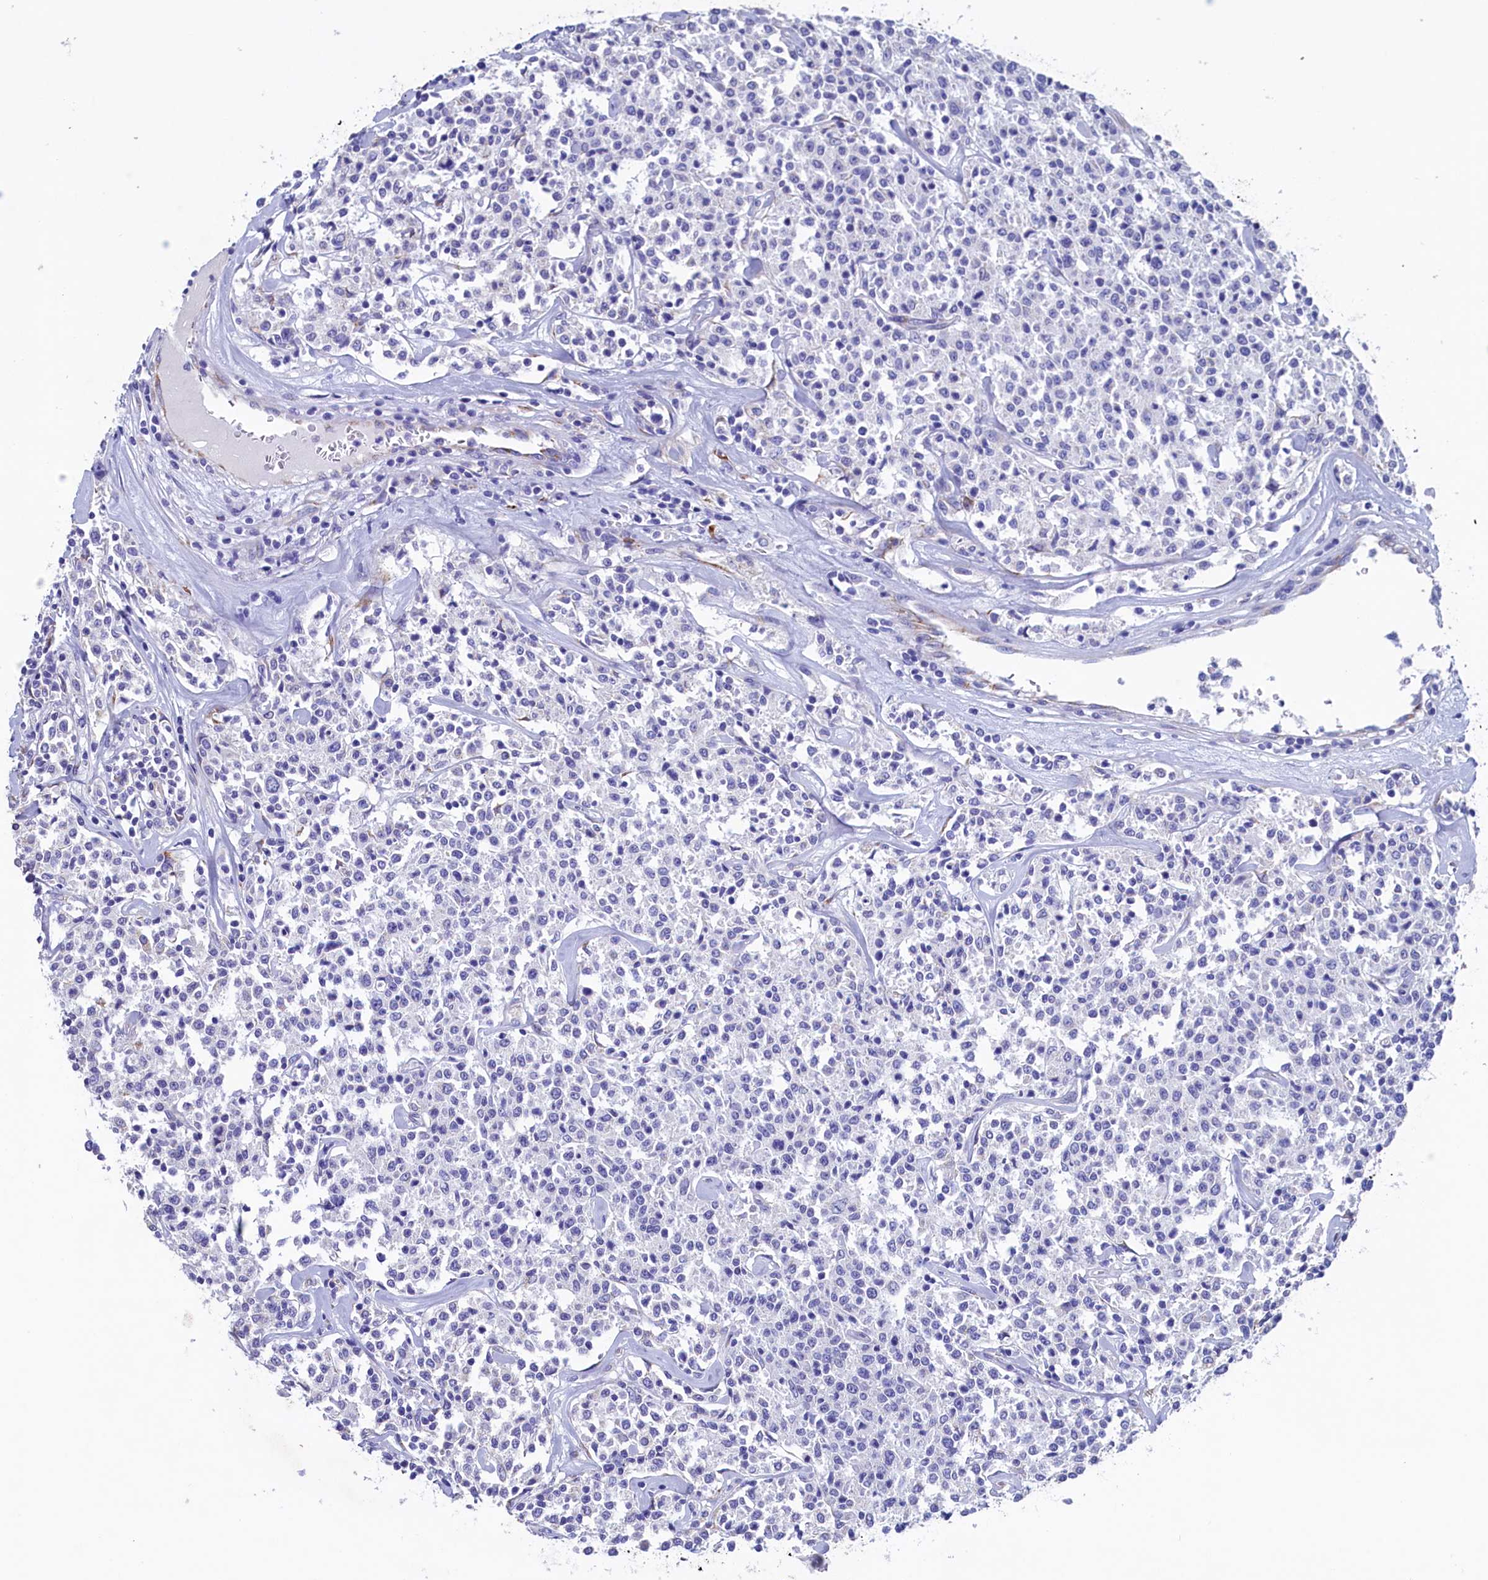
{"staining": {"intensity": "negative", "quantity": "none", "location": "none"}, "tissue": "lymphoma", "cell_type": "Tumor cells", "image_type": "cancer", "snomed": [{"axis": "morphology", "description": "Malignant lymphoma, non-Hodgkin's type, Low grade"}, {"axis": "topography", "description": "Small intestine"}], "caption": "An image of malignant lymphoma, non-Hodgkin's type (low-grade) stained for a protein displays no brown staining in tumor cells.", "gene": "CBLIF", "patient": {"sex": "female", "age": 59}}